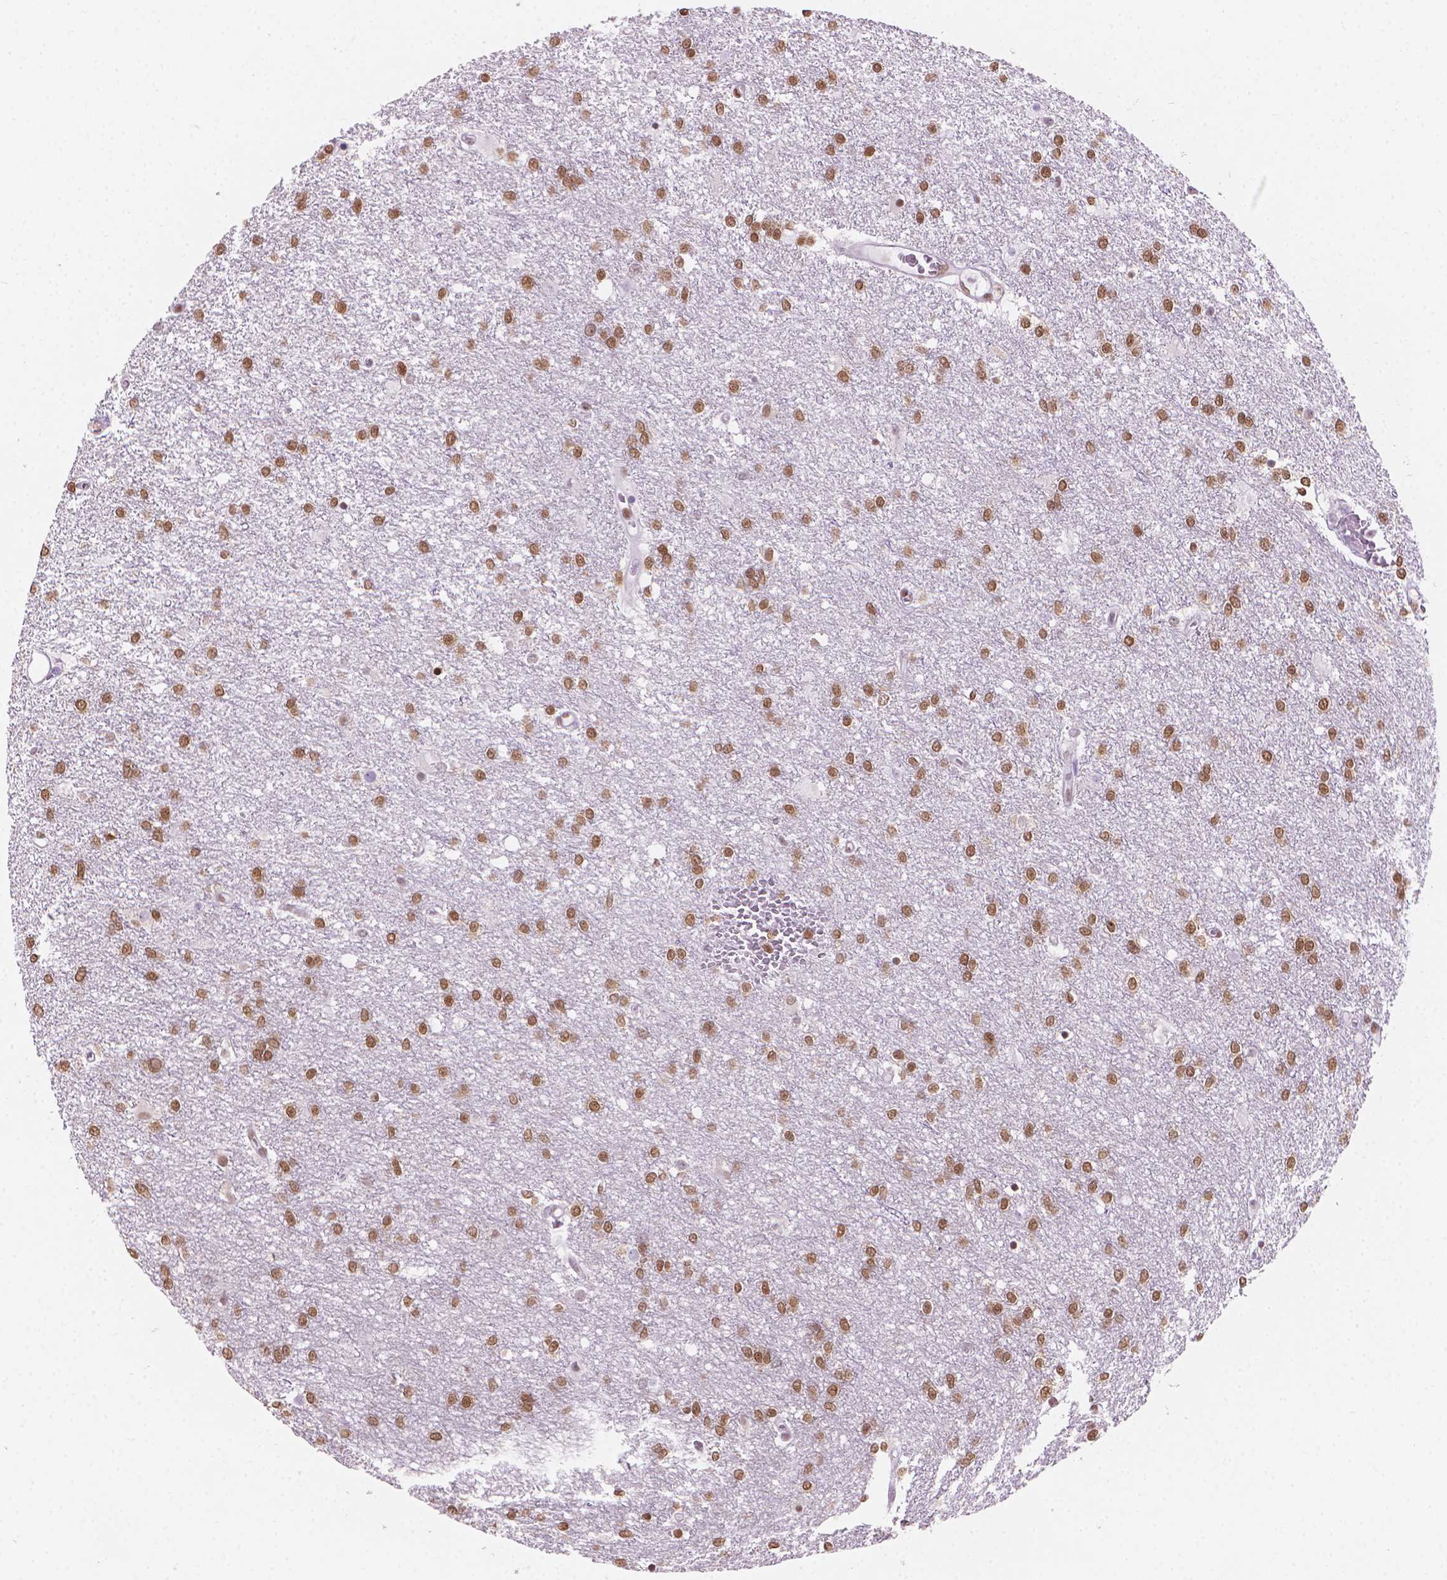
{"staining": {"intensity": "moderate", "quantity": ">75%", "location": "nuclear"}, "tissue": "glioma", "cell_type": "Tumor cells", "image_type": "cancer", "snomed": [{"axis": "morphology", "description": "Glioma, malignant, High grade"}, {"axis": "topography", "description": "Brain"}], "caption": "Immunohistochemical staining of glioma demonstrates moderate nuclear protein staining in about >75% of tumor cells.", "gene": "PIAS2", "patient": {"sex": "female", "age": 61}}